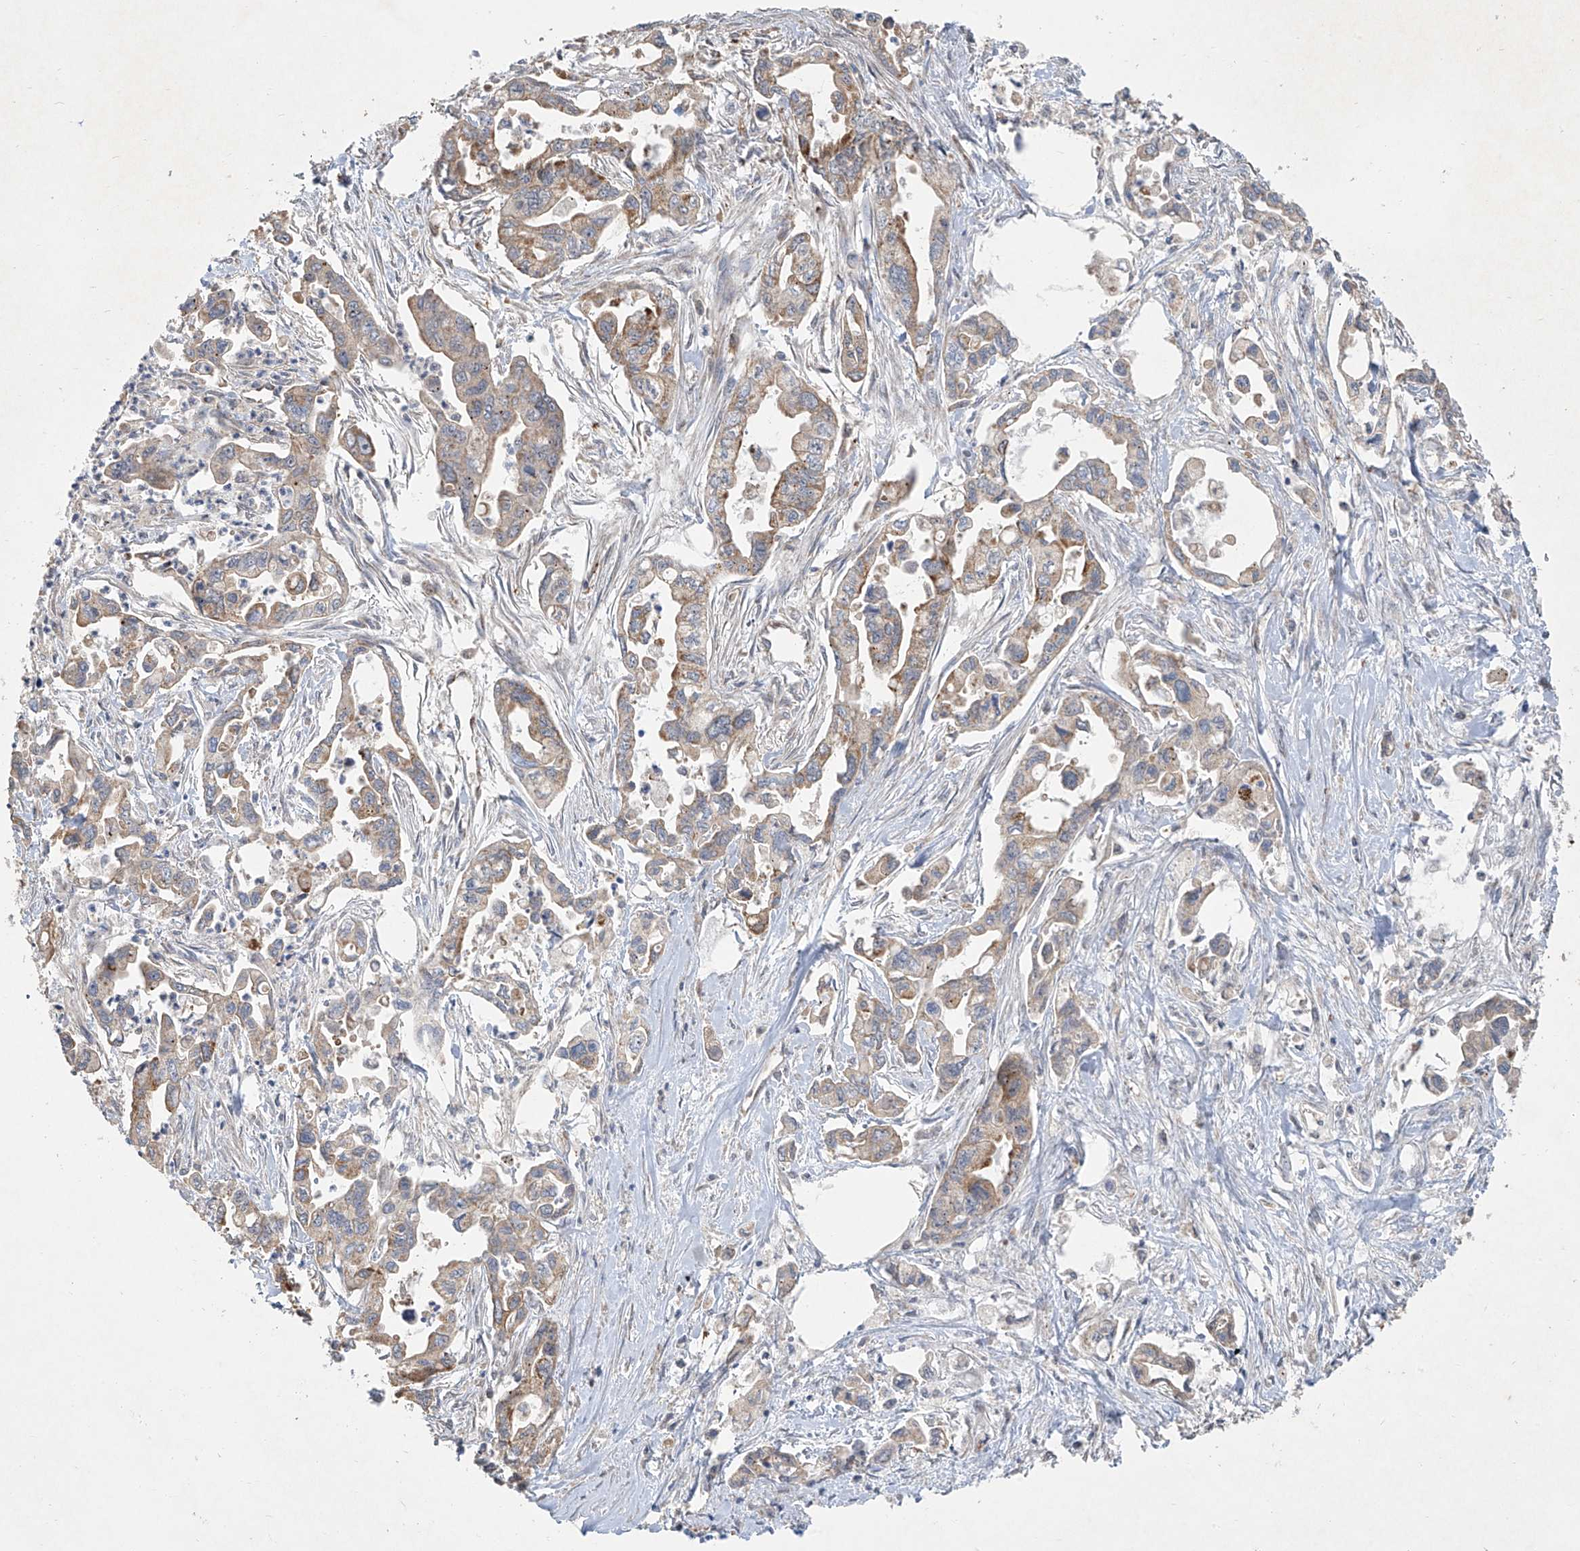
{"staining": {"intensity": "moderate", "quantity": "<25%", "location": "cytoplasmic/membranous"}, "tissue": "pancreatic cancer", "cell_type": "Tumor cells", "image_type": "cancer", "snomed": [{"axis": "morphology", "description": "Adenocarcinoma, NOS"}, {"axis": "topography", "description": "Pancreas"}], "caption": "Immunohistochemistry (IHC) micrograph of neoplastic tissue: human pancreatic cancer (adenocarcinoma) stained using immunohistochemistry (IHC) shows low levels of moderate protein expression localized specifically in the cytoplasmic/membranous of tumor cells, appearing as a cytoplasmic/membranous brown color.", "gene": "UQCC1", "patient": {"sex": "male", "age": 70}}